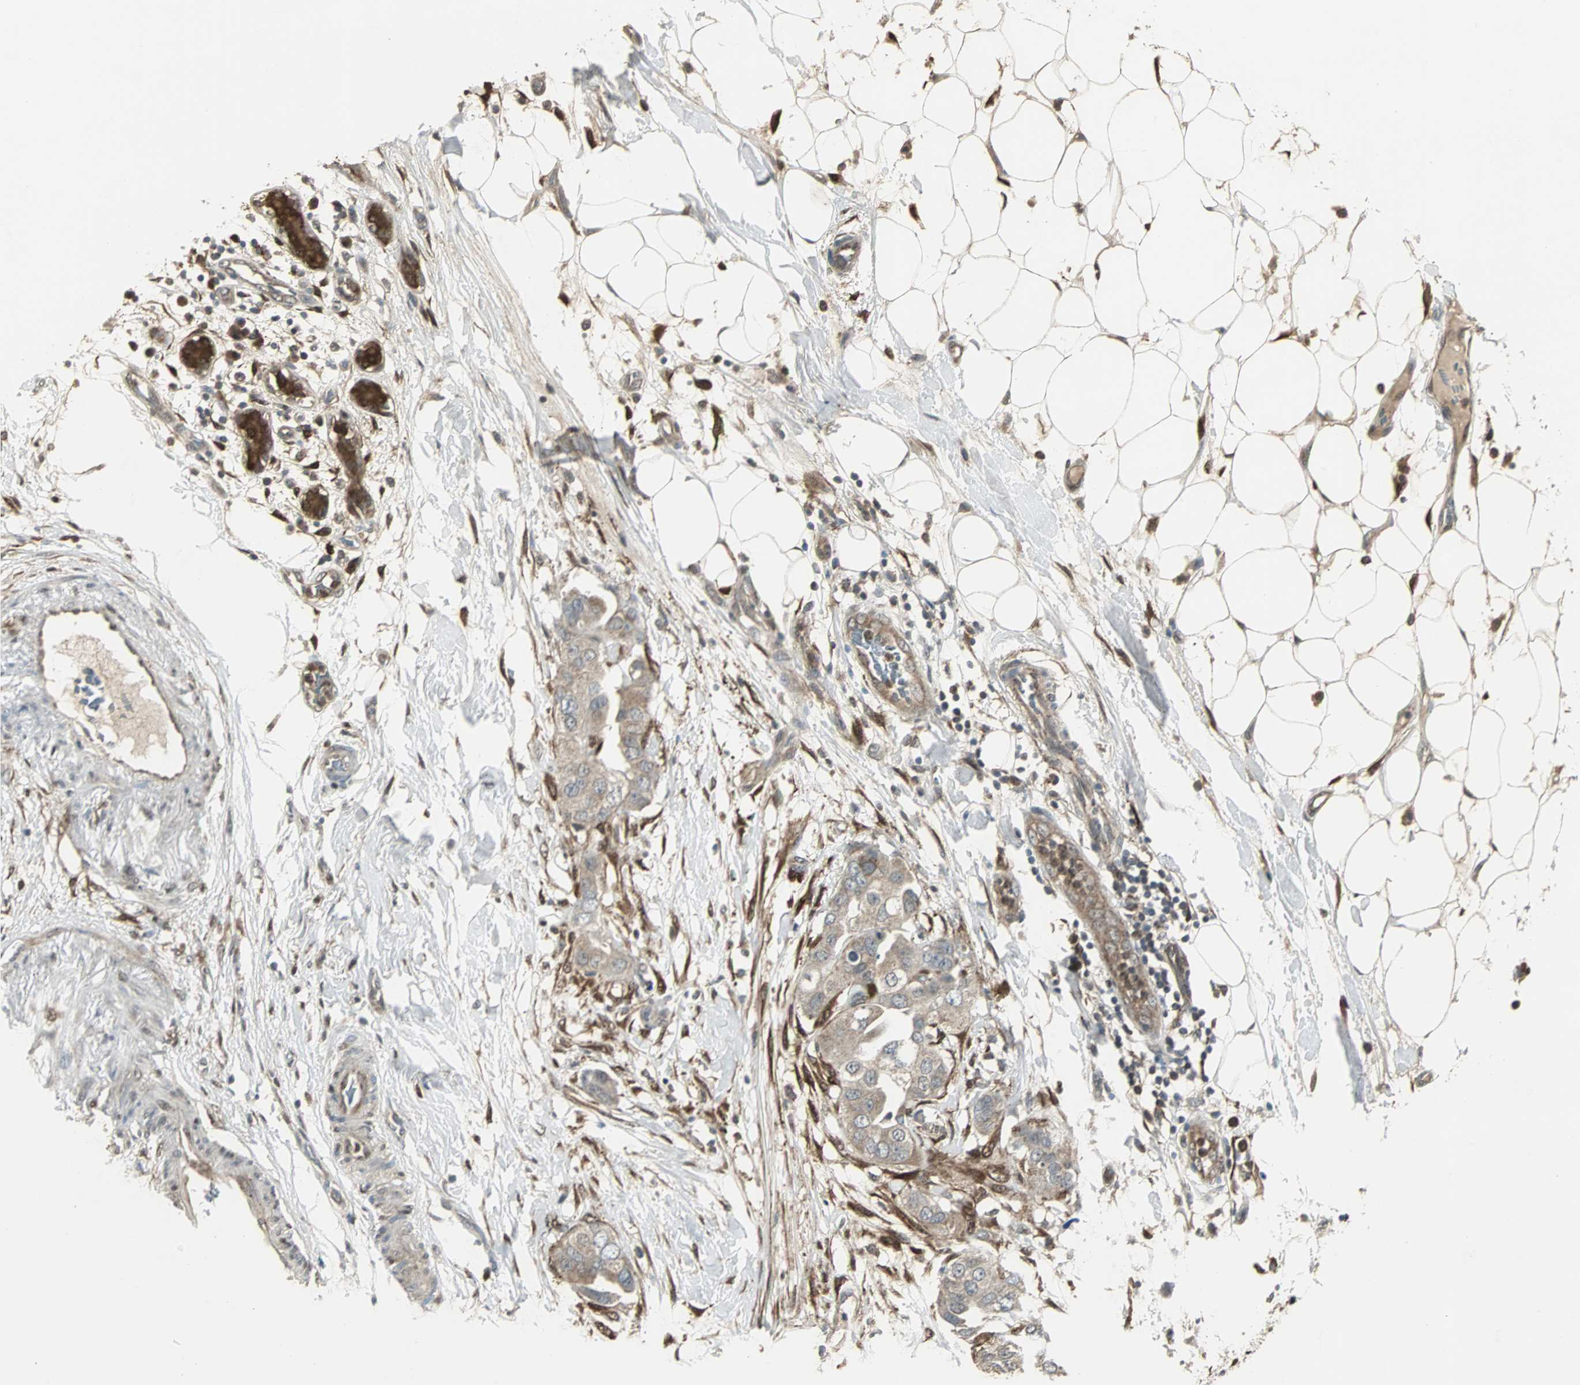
{"staining": {"intensity": "moderate", "quantity": ">75%", "location": "cytoplasmic/membranous,nuclear"}, "tissue": "breast cancer", "cell_type": "Tumor cells", "image_type": "cancer", "snomed": [{"axis": "morphology", "description": "Duct carcinoma"}, {"axis": "topography", "description": "Breast"}], "caption": "Brown immunohistochemical staining in human breast infiltrating ductal carcinoma exhibits moderate cytoplasmic/membranous and nuclear positivity in about >75% of tumor cells.", "gene": "PLIN3", "patient": {"sex": "female", "age": 40}}